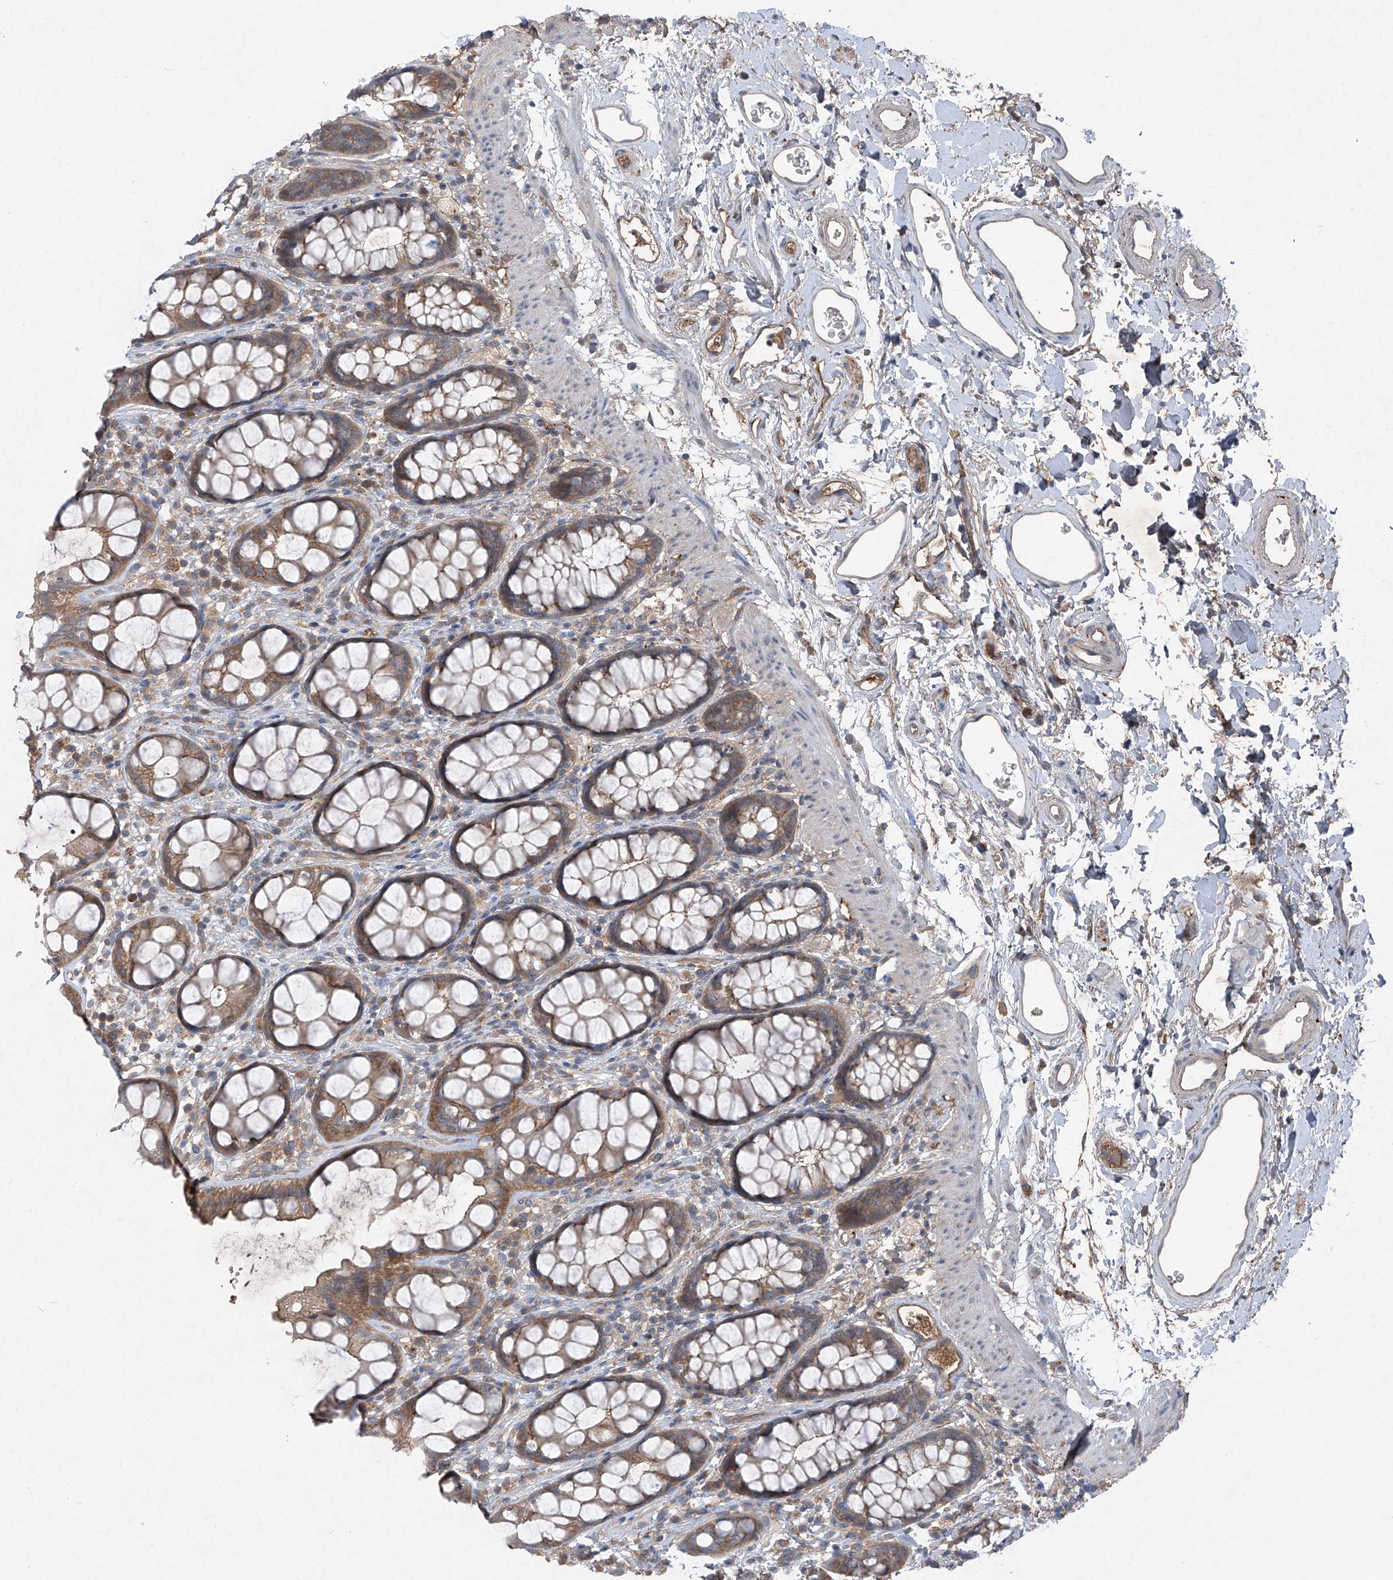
{"staining": {"intensity": "moderate", "quantity": ">75%", "location": "cytoplasmic/membranous"}, "tissue": "rectum", "cell_type": "Glandular cells", "image_type": "normal", "snomed": [{"axis": "morphology", "description": "Normal tissue, NOS"}, {"axis": "topography", "description": "Rectum"}], "caption": "Immunohistochemical staining of unremarkable human rectum reveals medium levels of moderate cytoplasmic/membranous expression in about >75% of glandular cells. Nuclei are stained in blue.", "gene": "FOXRED2", "patient": {"sex": "female", "age": 65}}